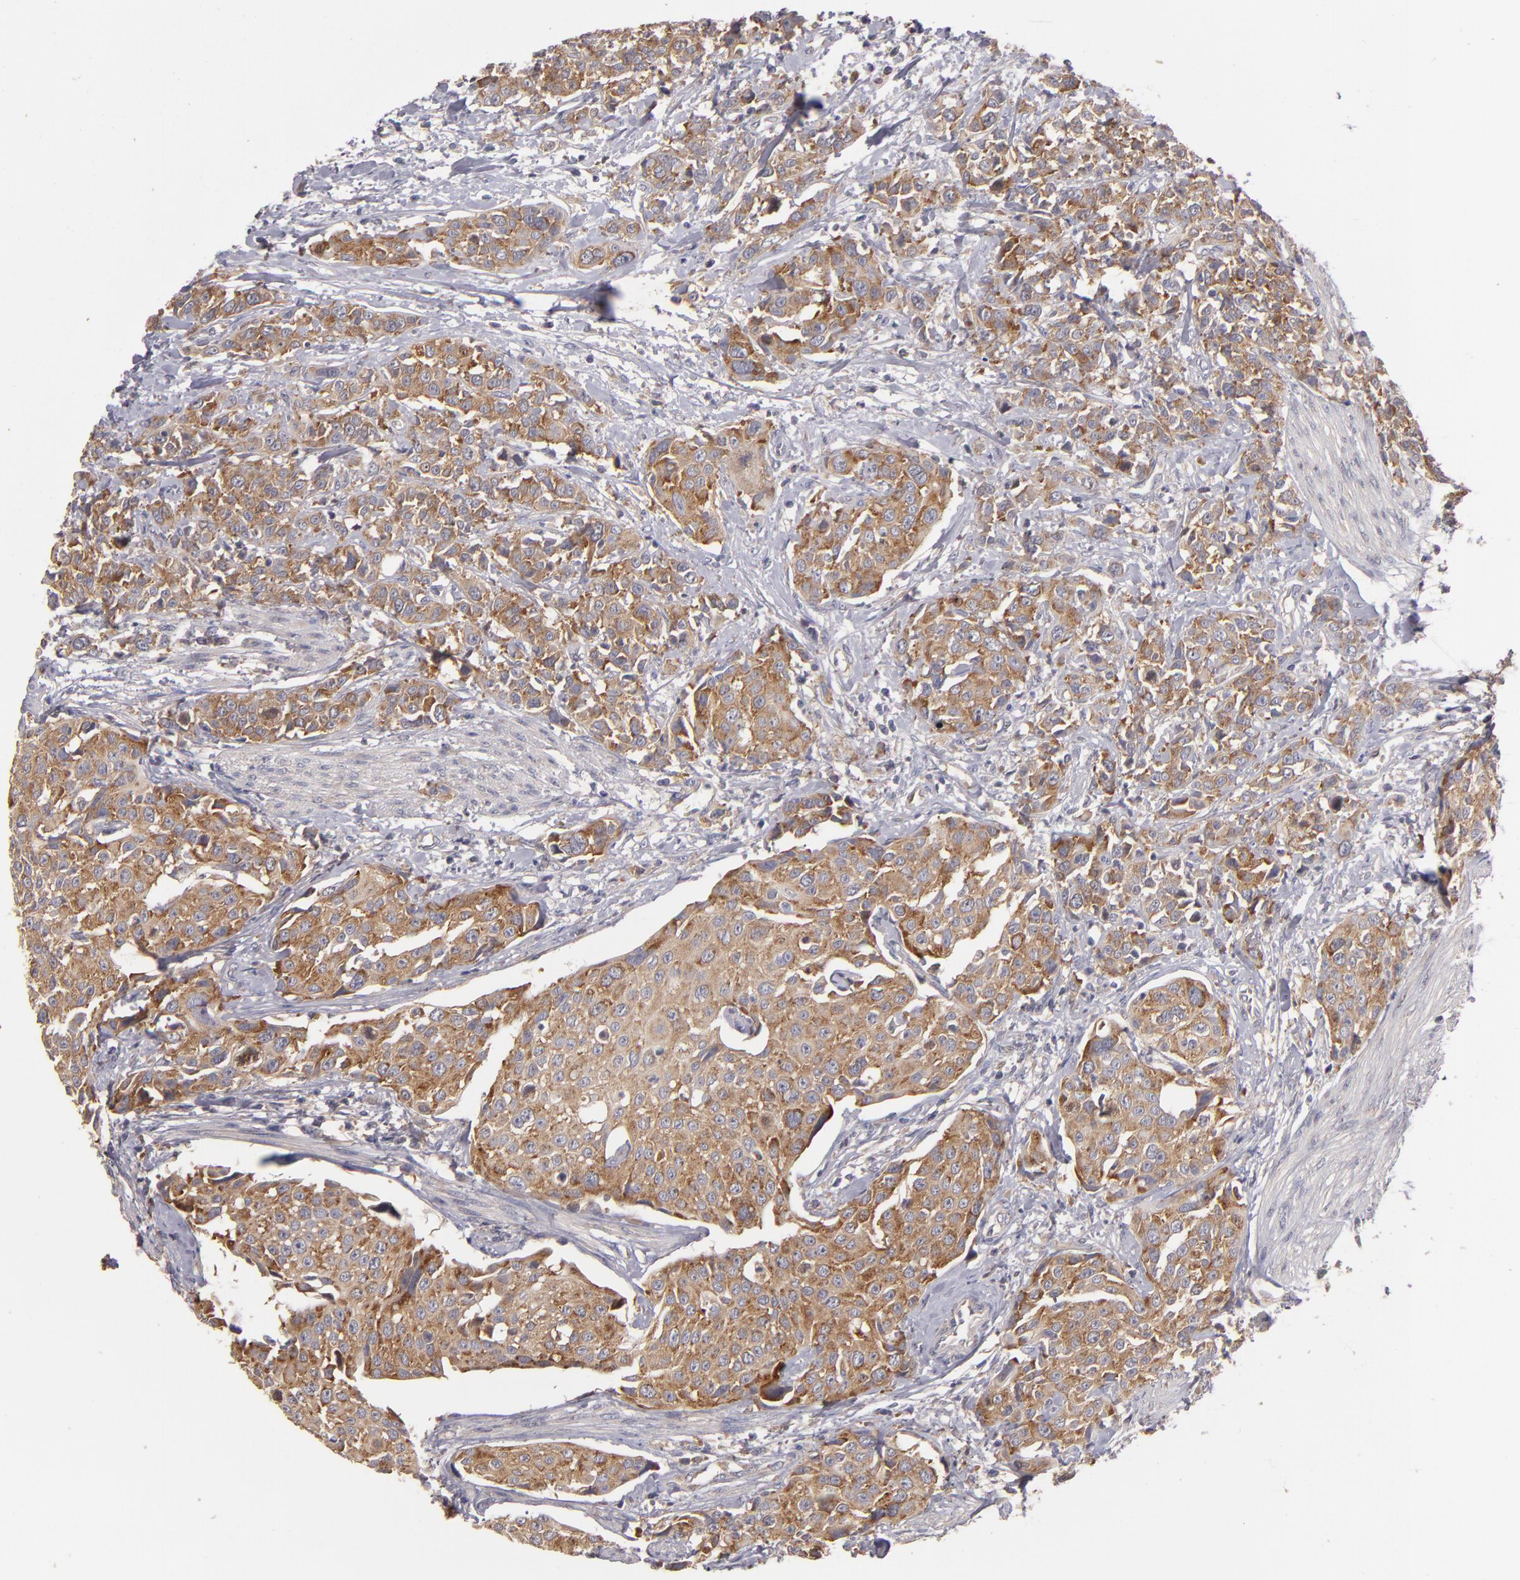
{"staining": {"intensity": "strong", "quantity": ">75%", "location": "cytoplasmic/membranous"}, "tissue": "urothelial cancer", "cell_type": "Tumor cells", "image_type": "cancer", "snomed": [{"axis": "morphology", "description": "Urothelial carcinoma, High grade"}, {"axis": "topography", "description": "Urinary bladder"}], "caption": "Immunohistochemistry (IHC) histopathology image of neoplastic tissue: urothelial cancer stained using immunohistochemistry reveals high levels of strong protein expression localized specifically in the cytoplasmic/membranous of tumor cells, appearing as a cytoplasmic/membranous brown color.", "gene": "UPF3B", "patient": {"sex": "male", "age": 56}}